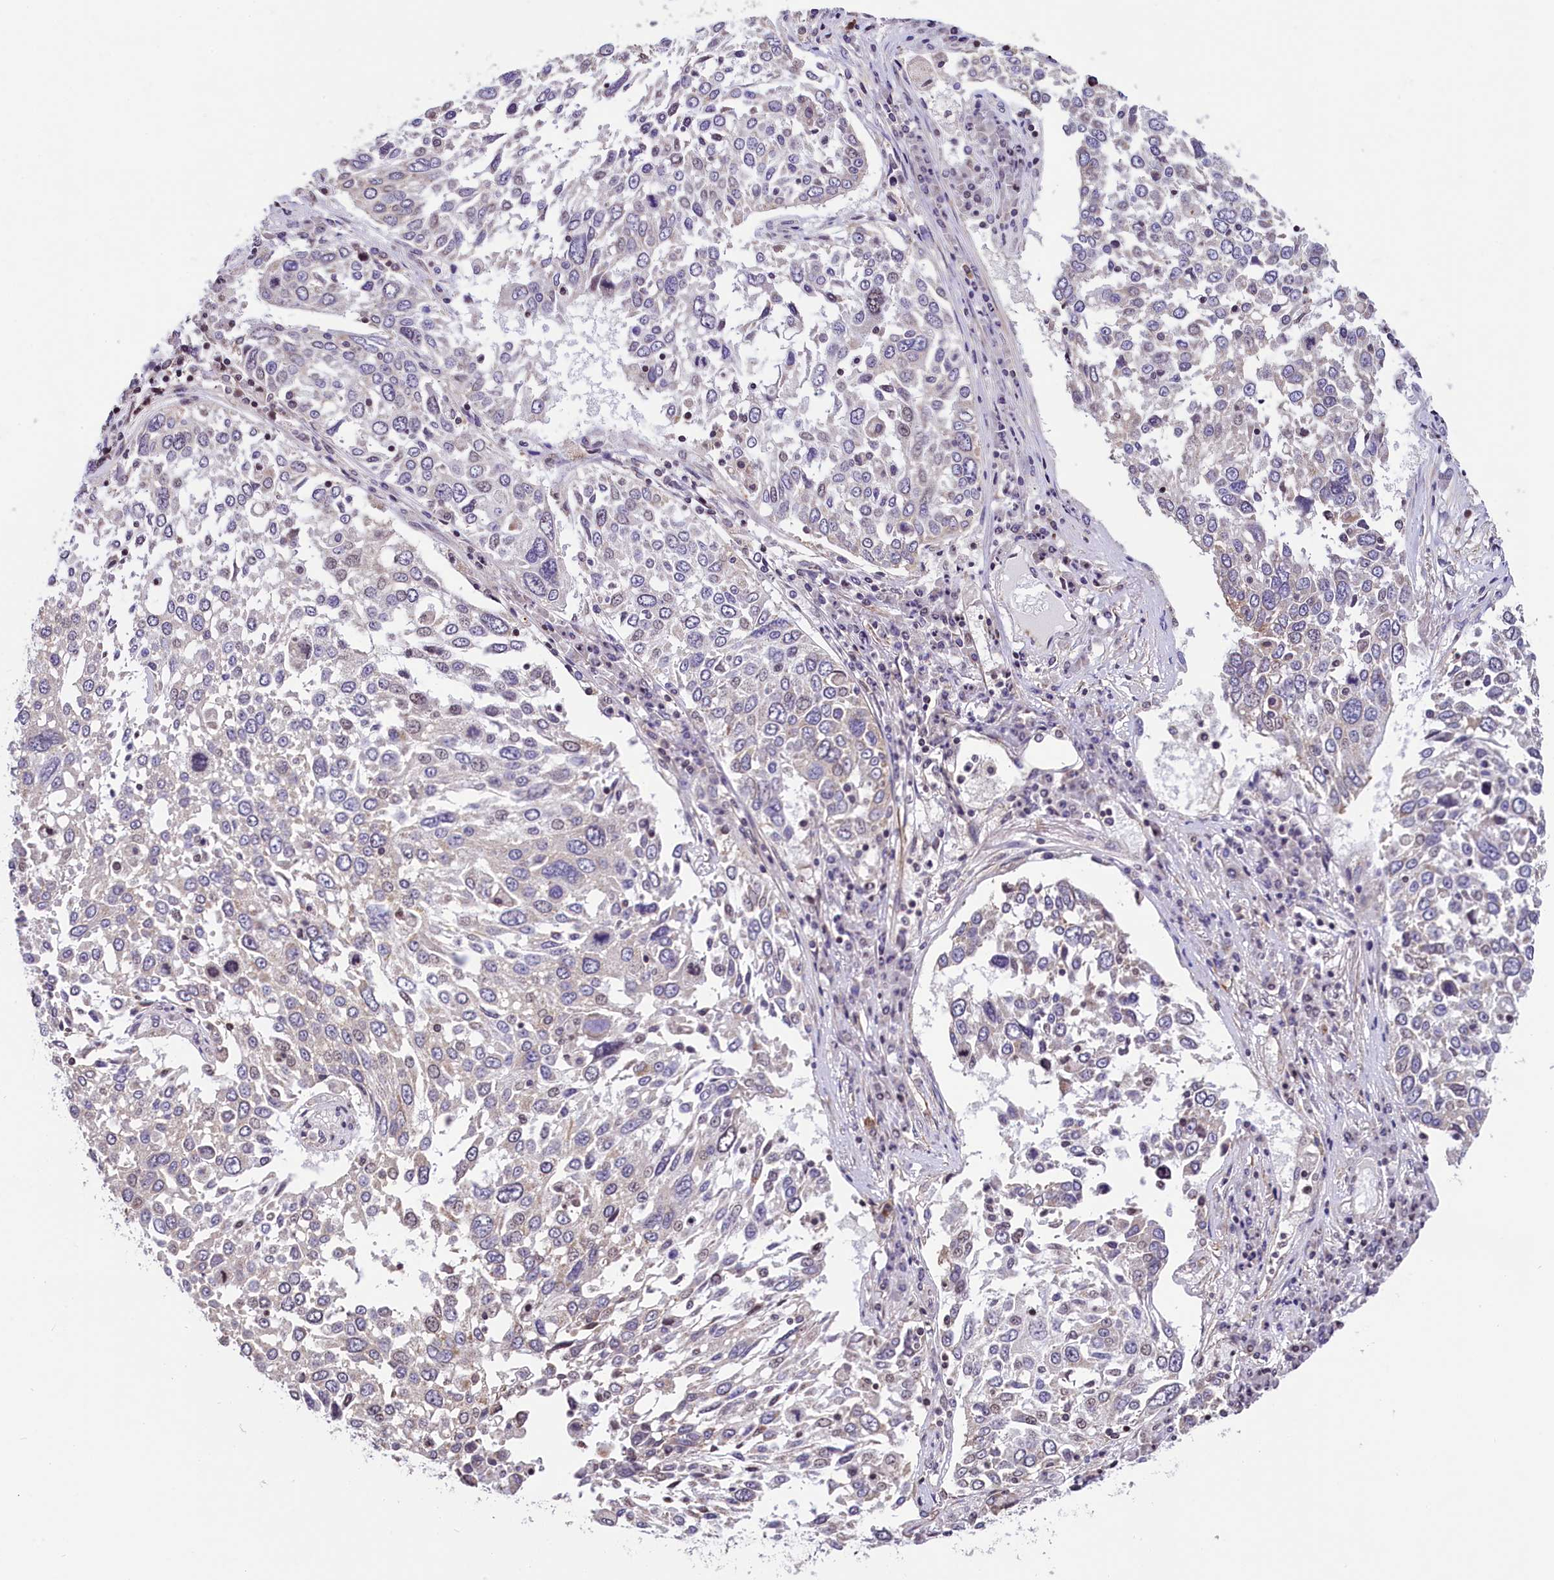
{"staining": {"intensity": "negative", "quantity": "none", "location": "none"}, "tissue": "lung cancer", "cell_type": "Tumor cells", "image_type": "cancer", "snomed": [{"axis": "morphology", "description": "Squamous cell carcinoma, NOS"}, {"axis": "topography", "description": "Lung"}], "caption": "DAB immunohistochemical staining of human lung cancer (squamous cell carcinoma) displays no significant positivity in tumor cells. (Immunohistochemistry, brightfield microscopy, high magnification).", "gene": "ZNF2", "patient": {"sex": "male", "age": 65}}